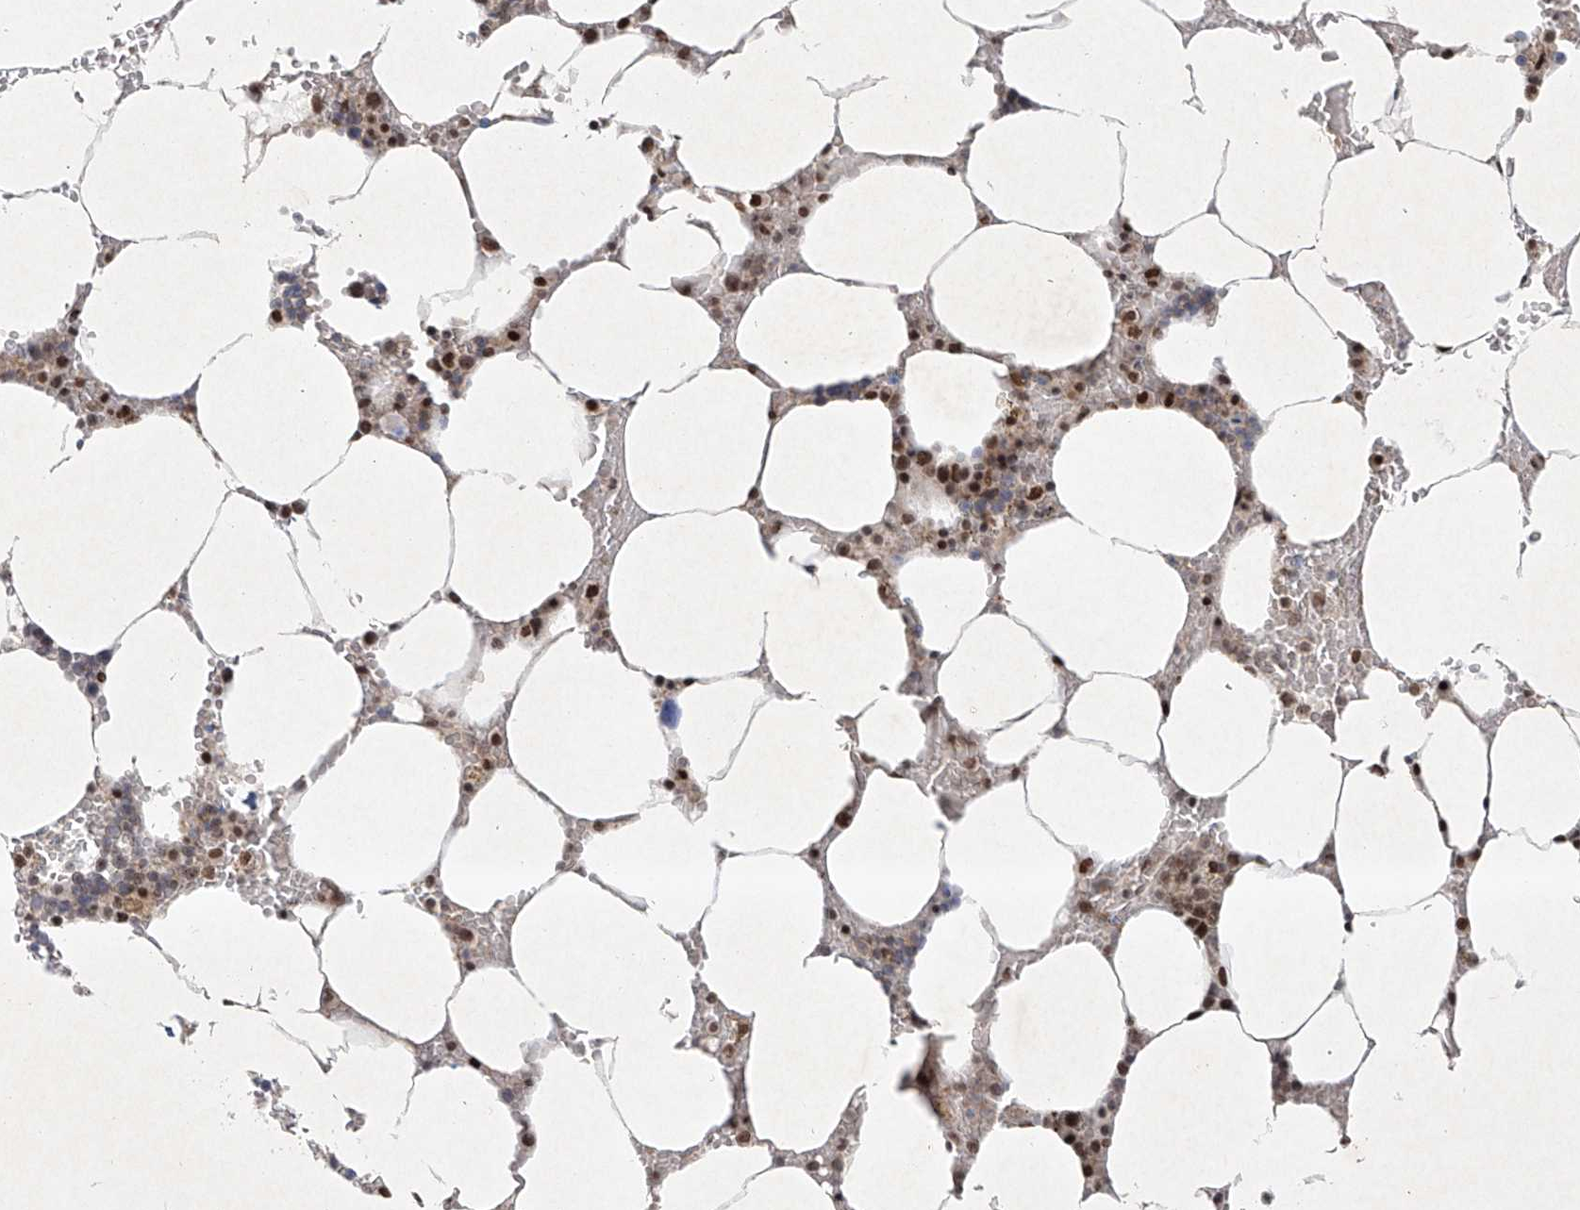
{"staining": {"intensity": "strong", "quantity": "25%-75%", "location": "nuclear"}, "tissue": "bone marrow", "cell_type": "Hematopoietic cells", "image_type": "normal", "snomed": [{"axis": "morphology", "description": "Normal tissue, NOS"}, {"axis": "topography", "description": "Bone marrow"}], "caption": "This micrograph exhibits unremarkable bone marrow stained with immunohistochemistry to label a protein in brown. The nuclear of hematopoietic cells show strong positivity for the protein. Nuclei are counter-stained blue.", "gene": "ZNF470", "patient": {"sex": "male", "age": 70}}